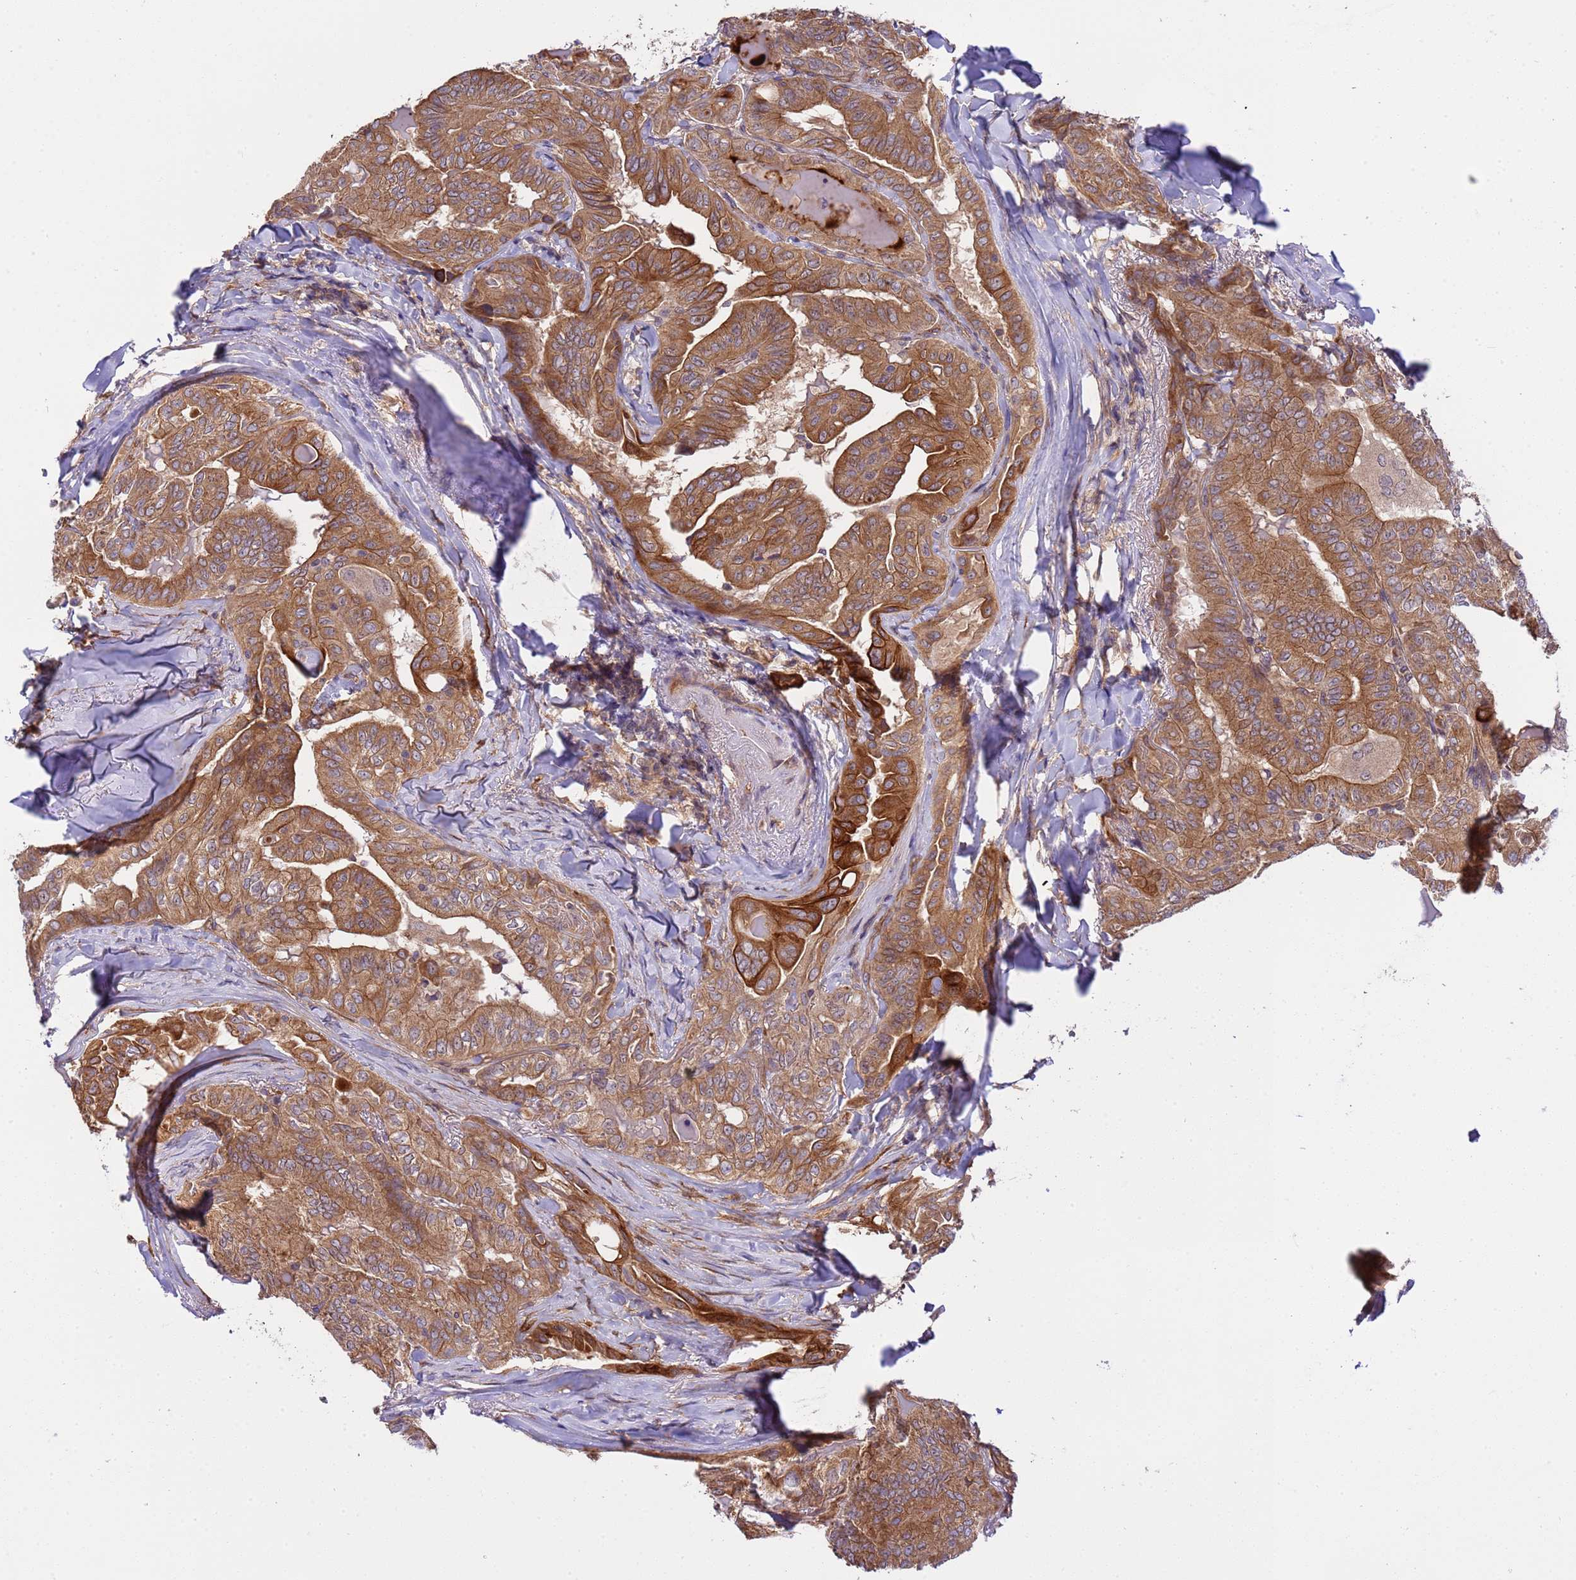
{"staining": {"intensity": "strong", "quantity": ">75%", "location": "cytoplasmic/membranous"}, "tissue": "thyroid cancer", "cell_type": "Tumor cells", "image_type": "cancer", "snomed": [{"axis": "morphology", "description": "Papillary adenocarcinoma, NOS"}, {"axis": "topography", "description": "Thyroid gland"}], "caption": "Immunohistochemical staining of papillary adenocarcinoma (thyroid) reveals strong cytoplasmic/membranous protein positivity in approximately >75% of tumor cells. (Stains: DAB (3,3'-diaminobenzidine) in brown, nuclei in blue, Microscopy: brightfield microscopy at high magnification).", "gene": "SMCO3", "patient": {"sex": "female", "age": 68}}